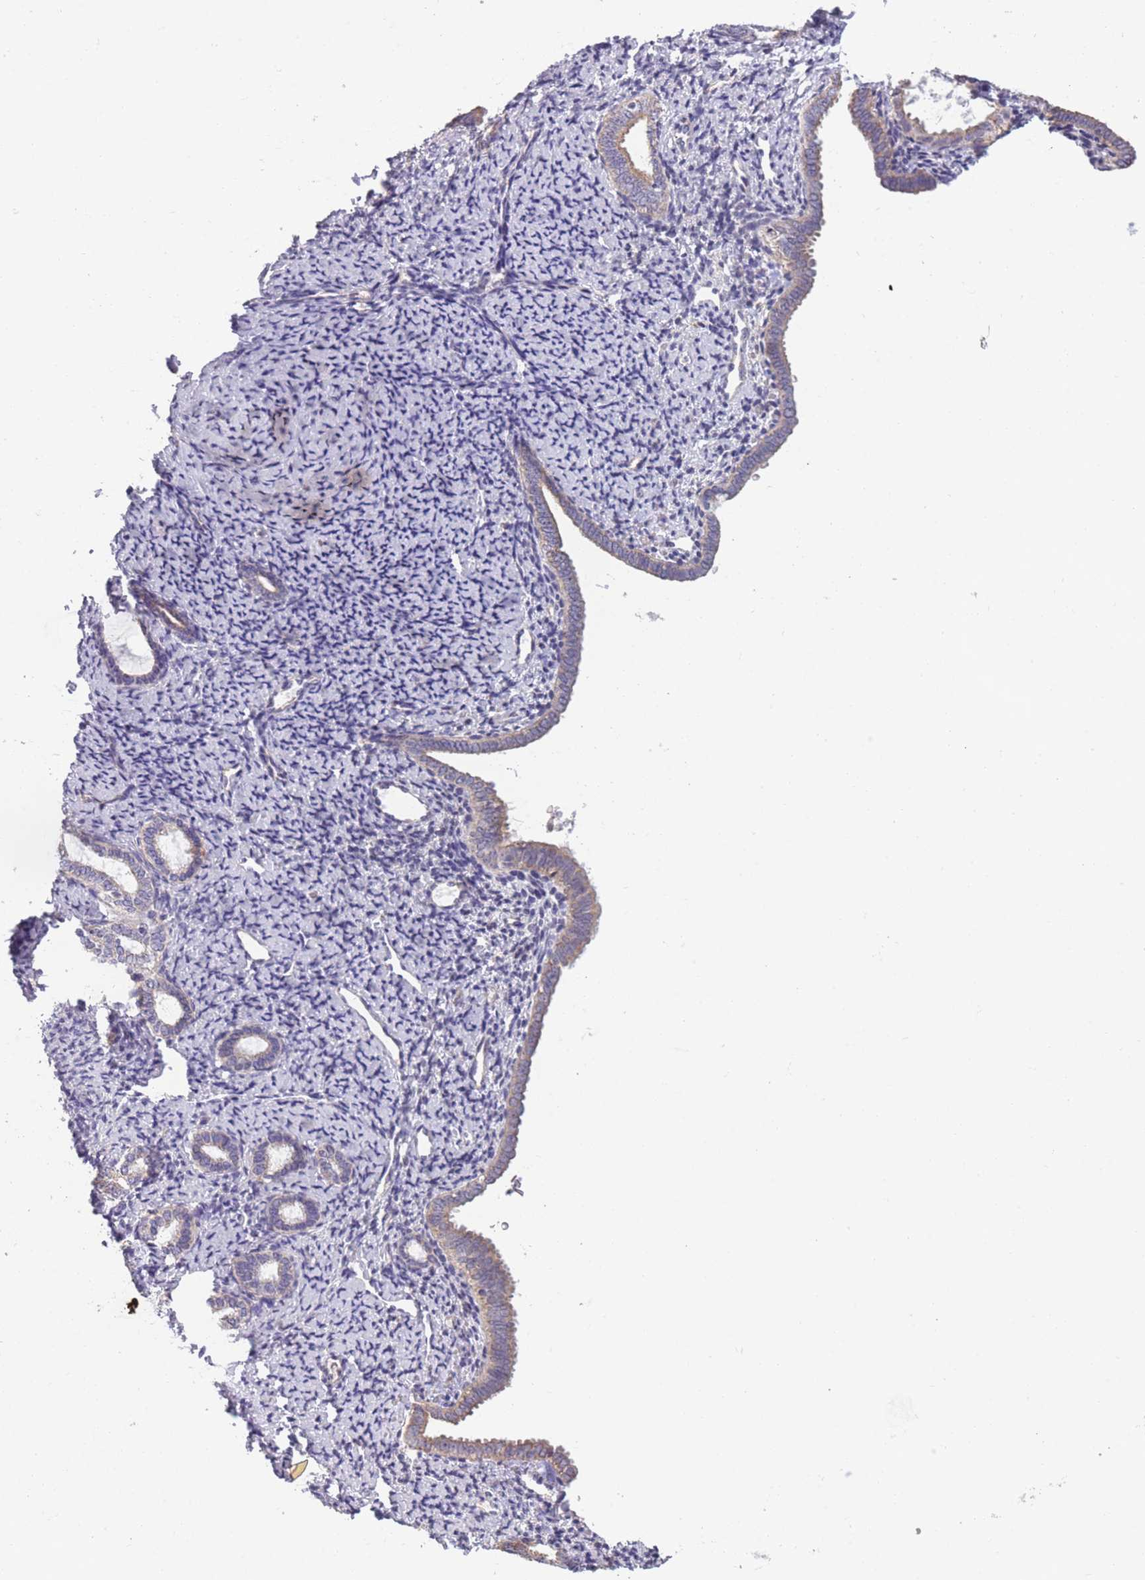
{"staining": {"intensity": "negative", "quantity": "none", "location": "none"}, "tissue": "endometrium", "cell_type": "Cells in endometrial stroma", "image_type": "normal", "snomed": [{"axis": "morphology", "description": "Normal tissue, NOS"}, {"axis": "topography", "description": "Endometrium"}], "caption": "This is a micrograph of immunohistochemistry staining of benign endometrium, which shows no staining in cells in endometrial stroma. (DAB (3,3'-diaminobenzidine) IHC, high magnification).", "gene": "MRPS18C", "patient": {"sex": "female", "age": 63}}